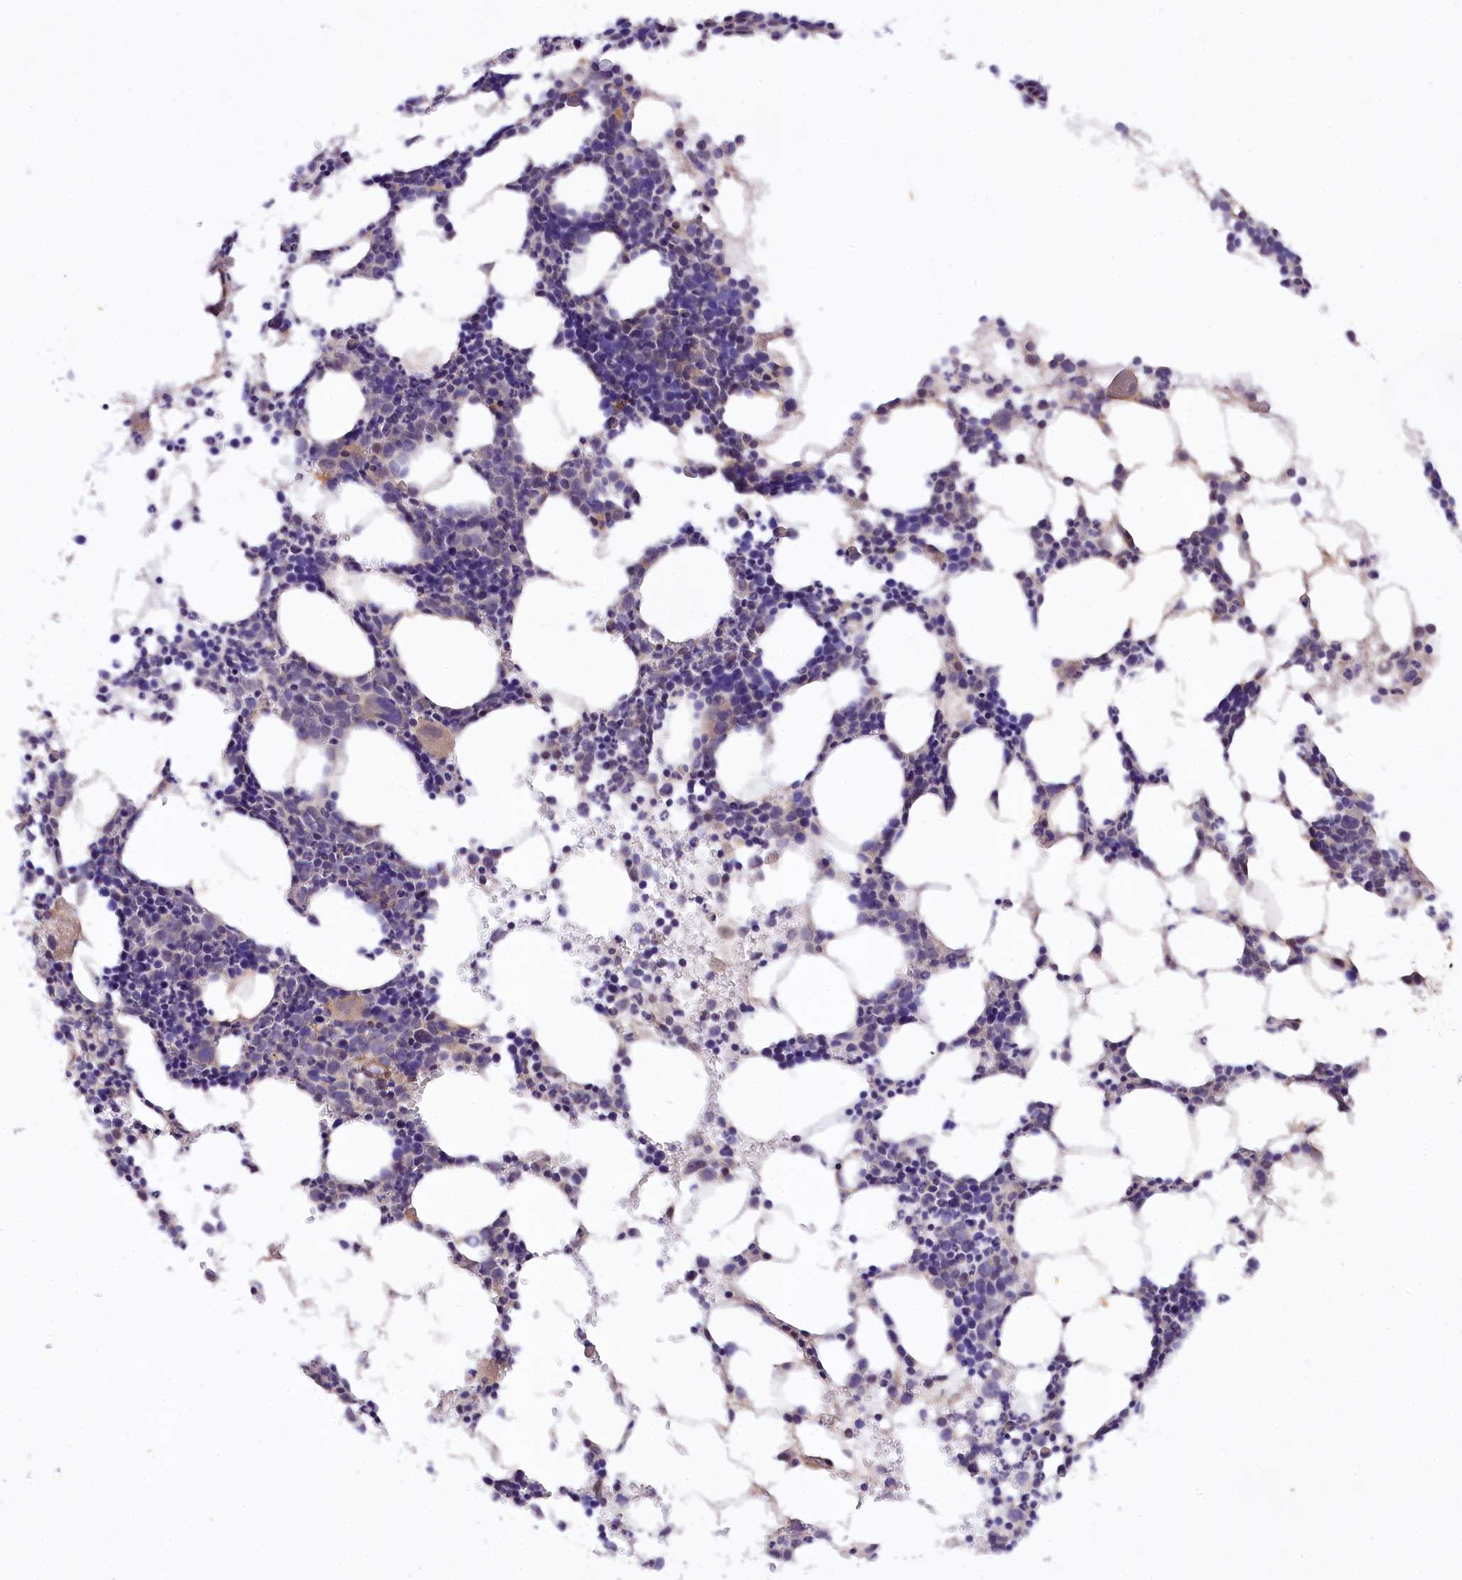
{"staining": {"intensity": "weak", "quantity": "<25%", "location": "cytoplasmic/membranous"}, "tissue": "bone marrow", "cell_type": "Hematopoietic cells", "image_type": "normal", "snomed": [{"axis": "morphology", "description": "Normal tissue, NOS"}, {"axis": "topography", "description": "Bone marrow"}], "caption": "A high-resolution photomicrograph shows immunohistochemistry (IHC) staining of benign bone marrow, which exhibits no significant staining in hematopoietic cells.", "gene": "PHLDB1", "patient": {"sex": "female", "age": 89}}